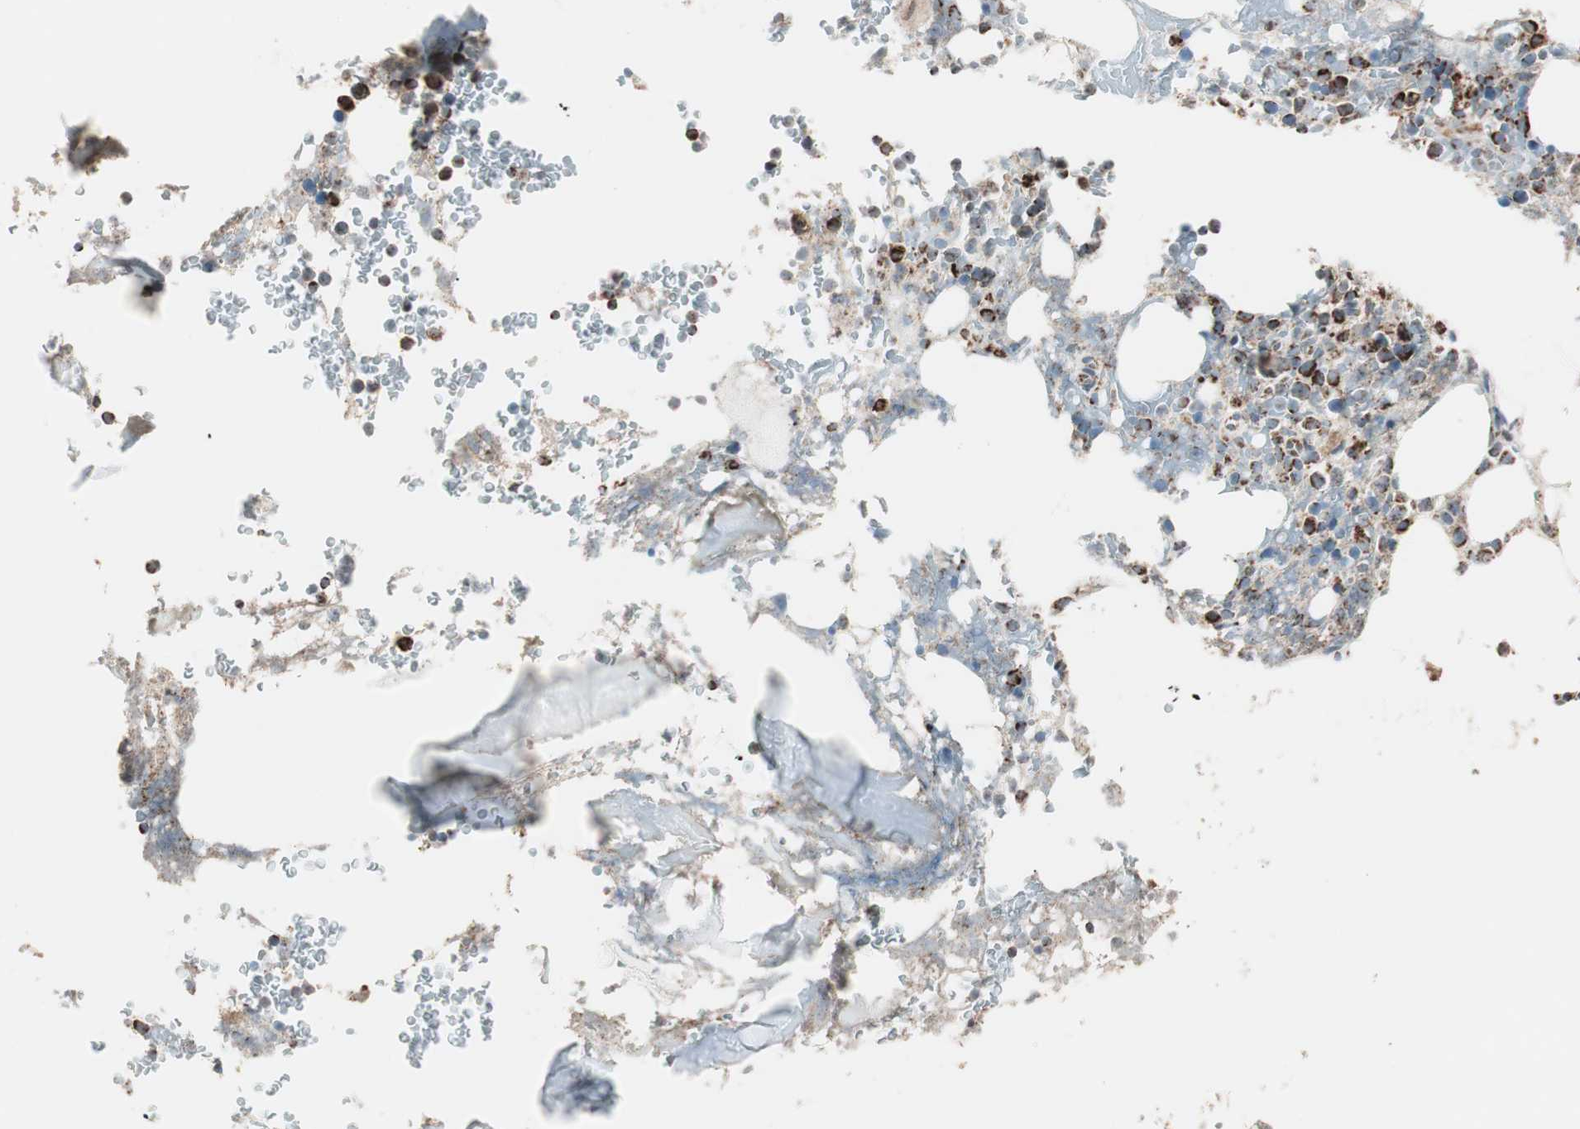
{"staining": {"intensity": "strong", "quantity": ">75%", "location": "cytoplasmic/membranous"}, "tissue": "bone marrow", "cell_type": "Hematopoietic cells", "image_type": "normal", "snomed": [{"axis": "morphology", "description": "Normal tissue, NOS"}, {"axis": "topography", "description": "Bone marrow"}], "caption": "Approximately >75% of hematopoietic cells in normal human bone marrow show strong cytoplasmic/membranous protein positivity as visualized by brown immunohistochemical staining.", "gene": "TOMM22", "patient": {"sex": "female", "age": 66}}